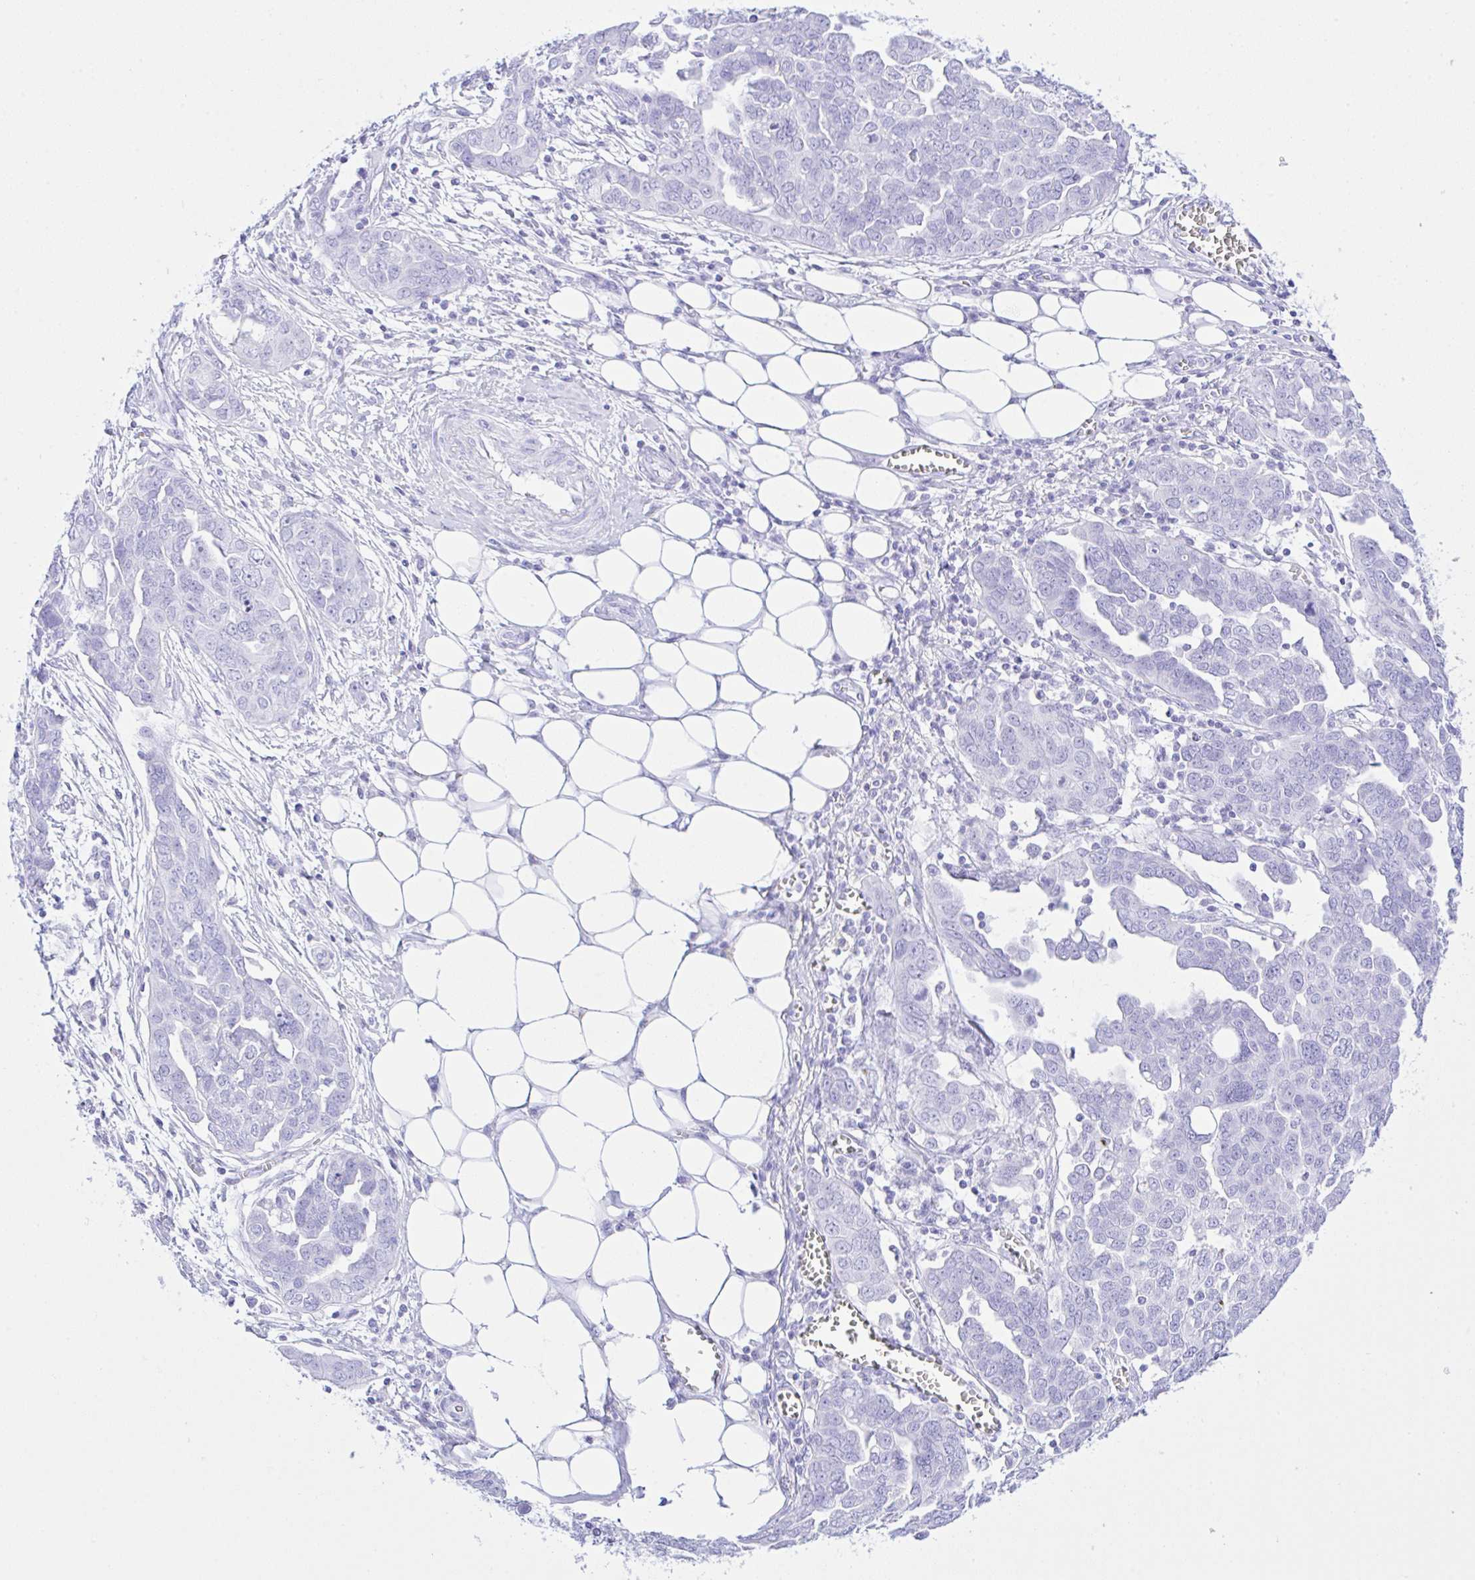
{"staining": {"intensity": "negative", "quantity": "none", "location": "none"}, "tissue": "ovarian cancer", "cell_type": "Tumor cells", "image_type": "cancer", "snomed": [{"axis": "morphology", "description": "Cystadenocarcinoma, serous, NOS"}, {"axis": "topography", "description": "Ovary"}], "caption": "Immunohistochemistry (IHC) micrograph of ovarian serous cystadenocarcinoma stained for a protein (brown), which displays no expression in tumor cells.", "gene": "SELENOV", "patient": {"sex": "female", "age": 59}}